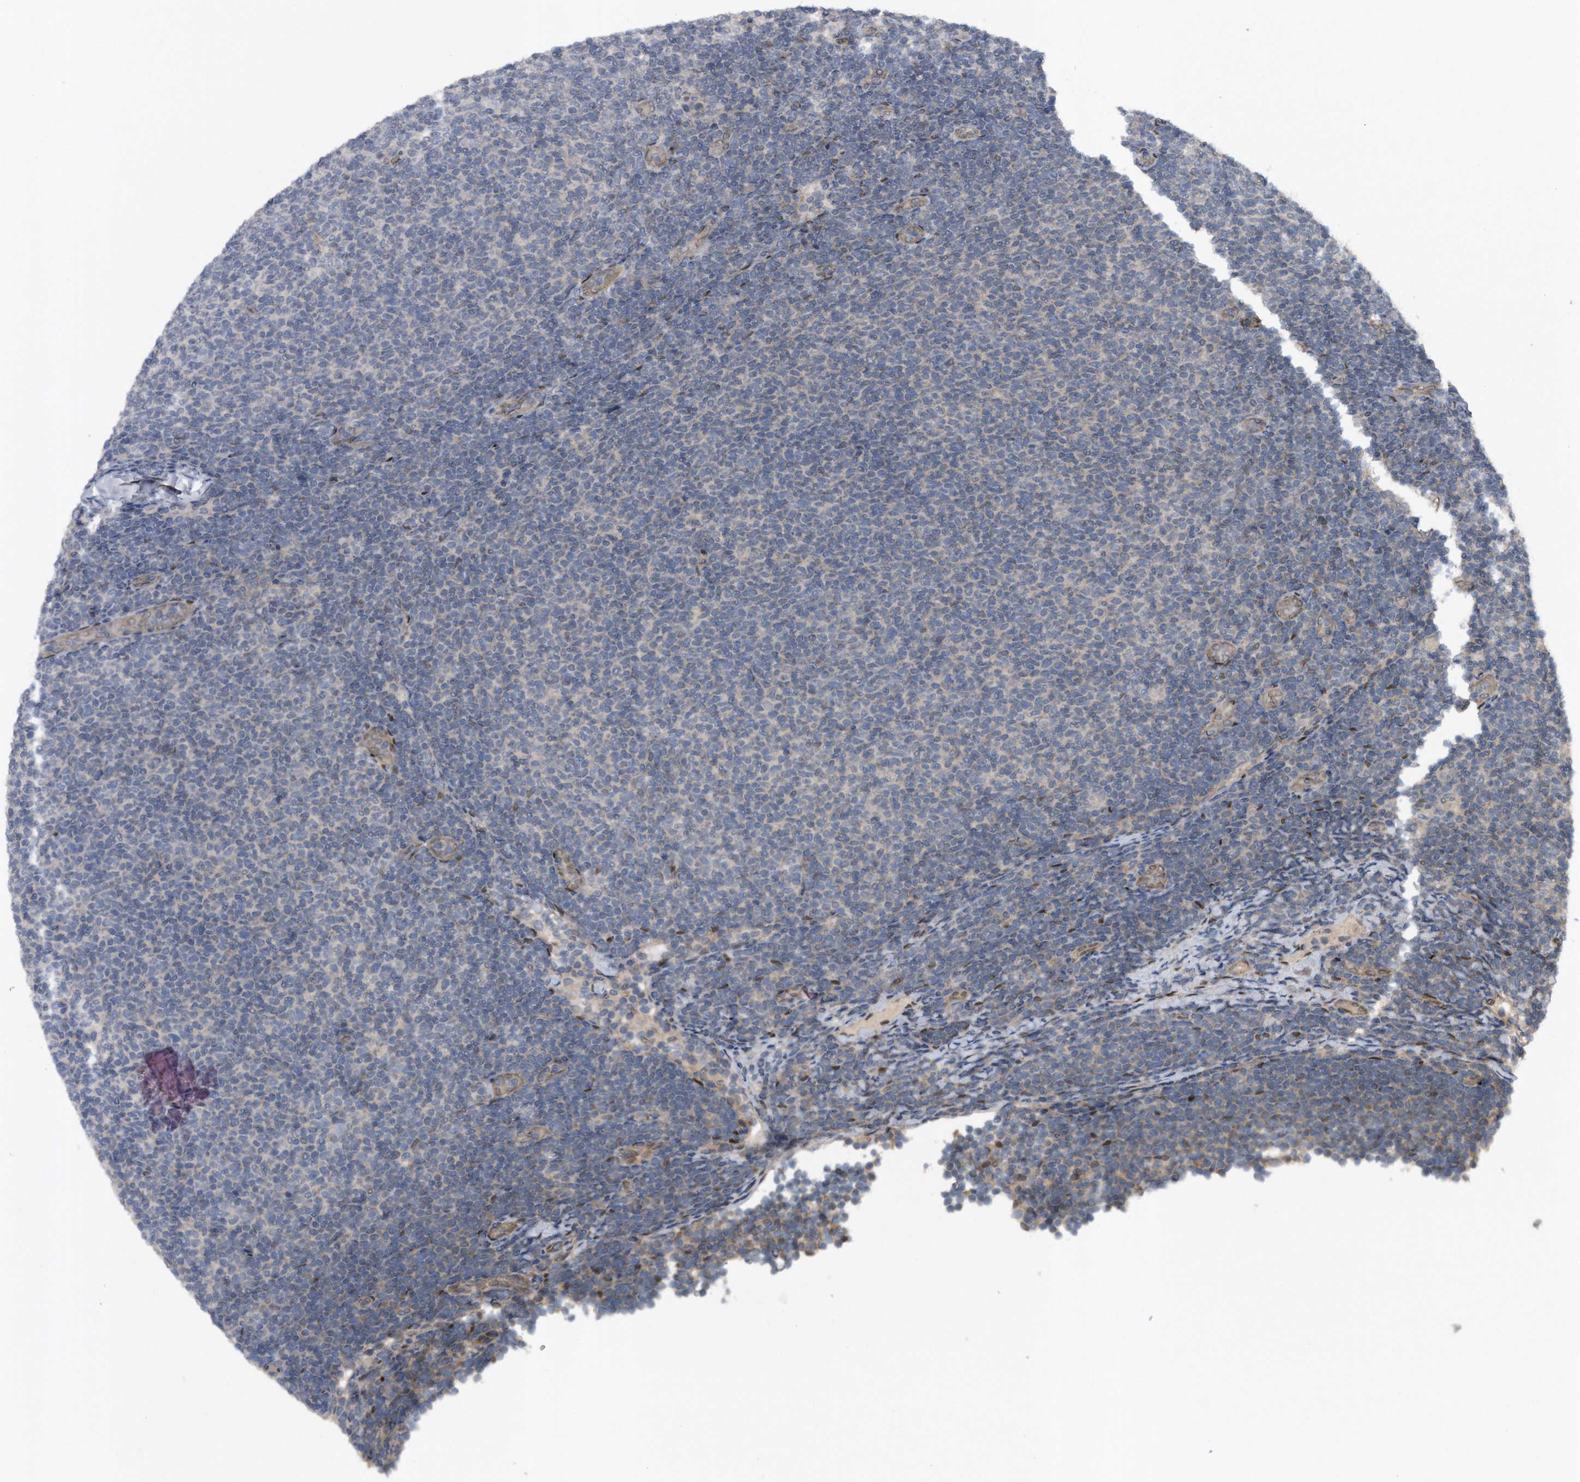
{"staining": {"intensity": "negative", "quantity": "none", "location": "none"}, "tissue": "lymphoma", "cell_type": "Tumor cells", "image_type": "cancer", "snomed": [{"axis": "morphology", "description": "Malignant lymphoma, non-Hodgkin's type, Low grade"}, {"axis": "topography", "description": "Lymph node"}], "caption": "IHC histopathology image of human lymphoma stained for a protein (brown), which reveals no positivity in tumor cells.", "gene": "ZNF79", "patient": {"sex": "male", "age": 66}}